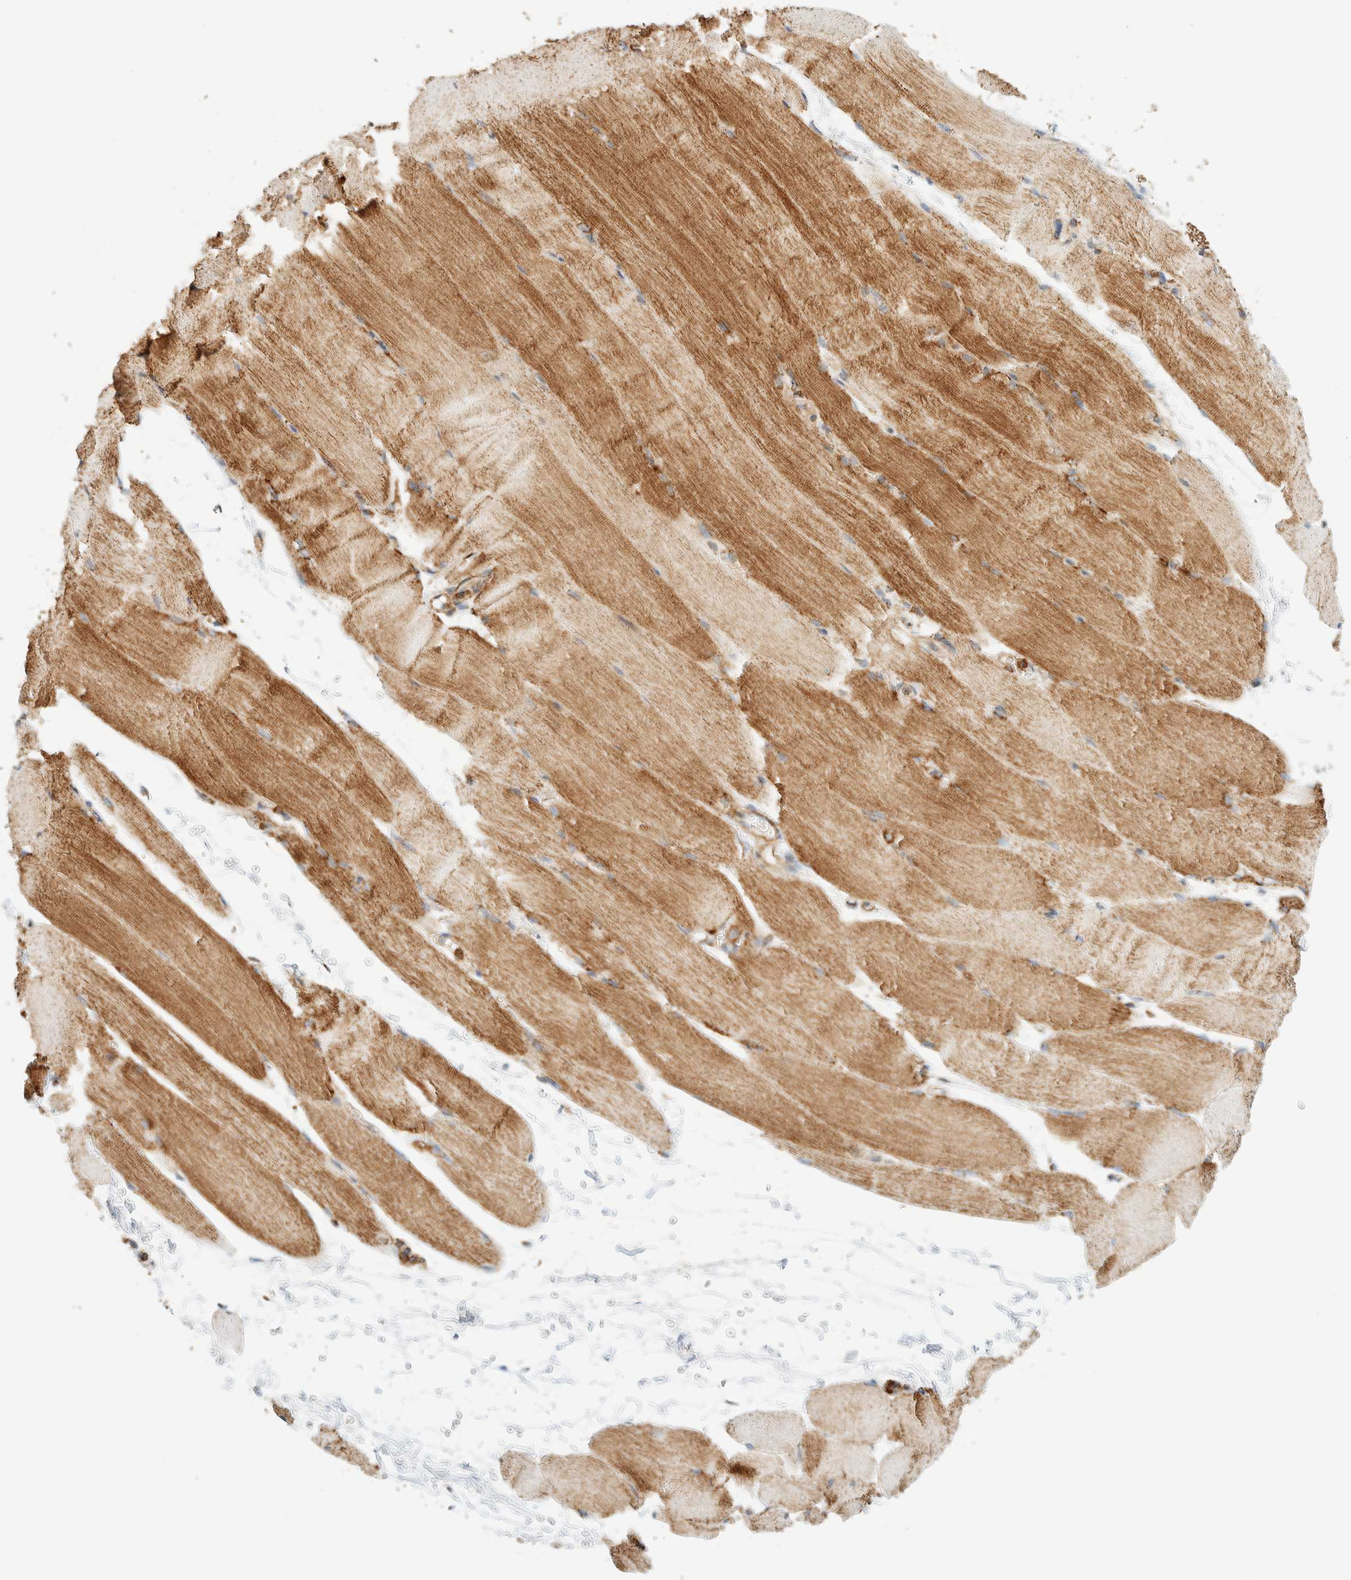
{"staining": {"intensity": "moderate", "quantity": ">75%", "location": "cytoplasmic/membranous"}, "tissue": "skeletal muscle", "cell_type": "Myocytes", "image_type": "normal", "snomed": [{"axis": "morphology", "description": "Normal tissue, NOS"}, {"axis": "topography", "description": "Skeletal muscle"}, {"axis": "topography", "description": "Parathyroid gland"}], "caption": "Protein analysis of normal skeletal muscle demonstrates moderate cytoplasmic/membranous expression in about >75% of myocytes.", "gene": "KIFAP3", "patient": {"sex": "female", "age": 37}}